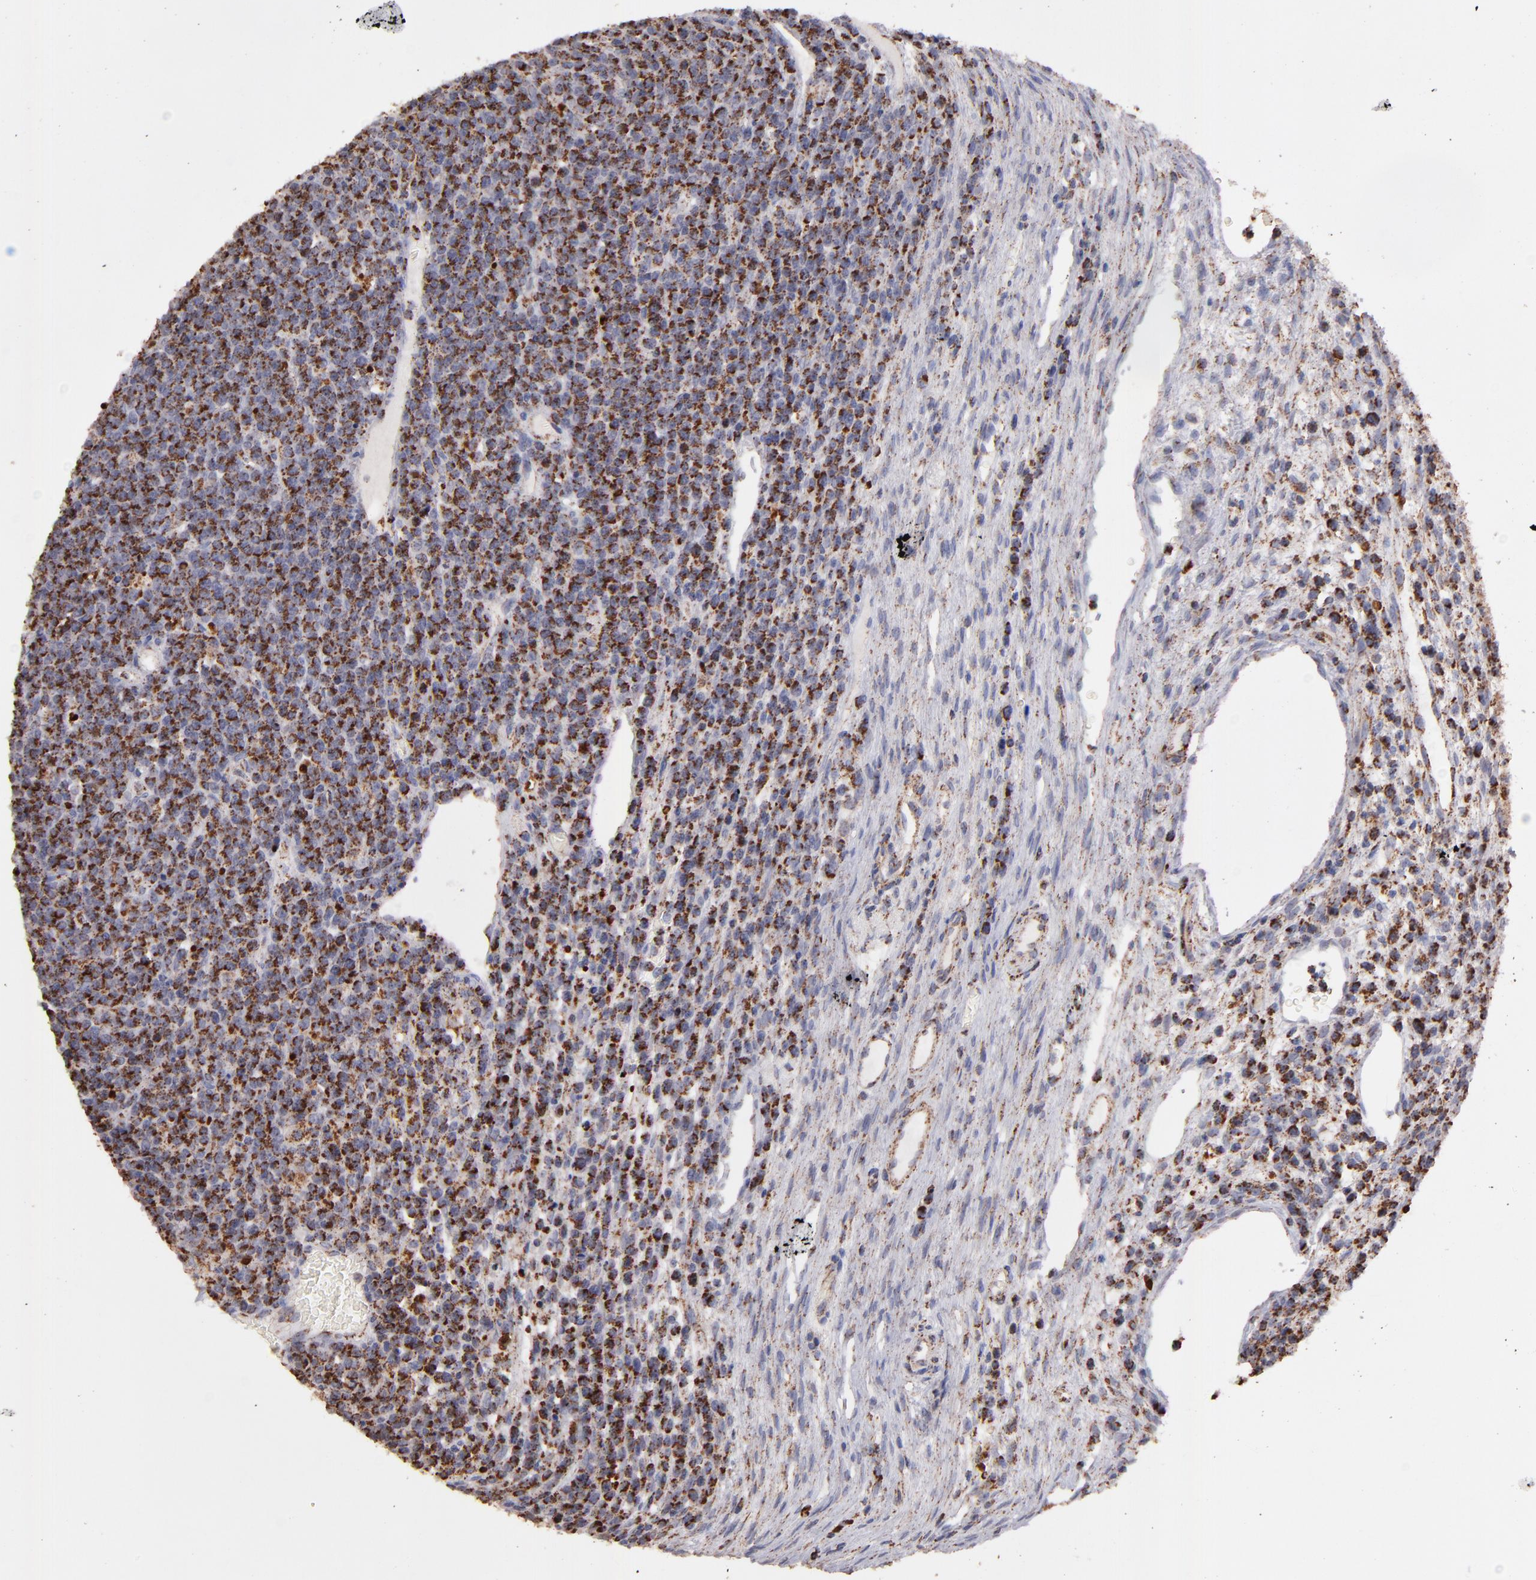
{"staining": {"intensity": "strong", "quantity": ">75%", "location": "cytoplasmic/membranous"}, "tissue": "lymphoma", "cell_type": "Tumor cells", "image_type": "cancer", "snomed": [{"axis": "morphology", "description": "Malignant lymphoma, non-Hodgkin's type, High grade"}, {"axis": "topography", "description": "Ovary"}], "caption": "Brown immunohistochemical staining in lymphoma reveals strong cytoplasmic/membranous staining in about >75% of tumor cells.", "gene": "DLST", "patient": {"sex": "female", "age": 56}}